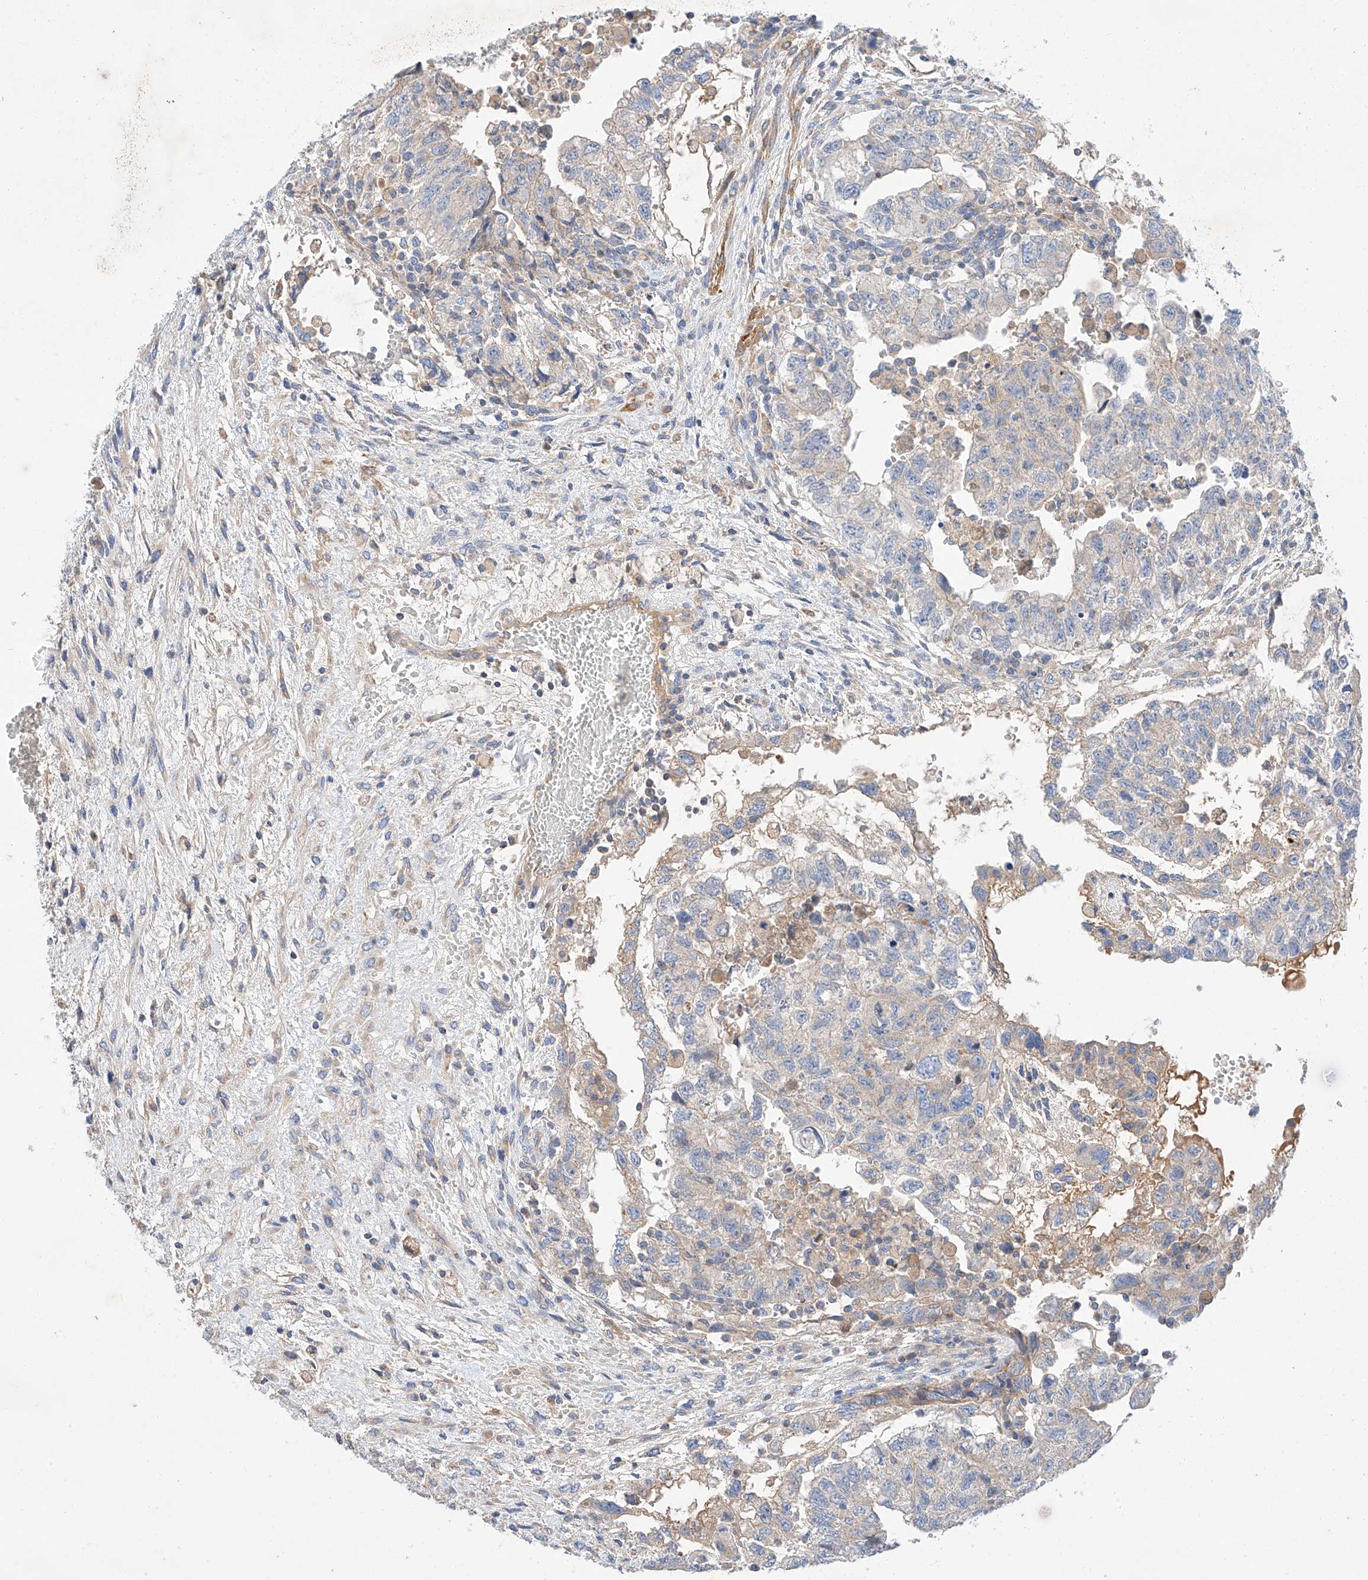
{"staining": {"intensity": "weak", "quantity": "<25%", "location": "cytoplasmic/membranous"}, "tissue": "testis cancer", "cell_type": "Tumor cells", "image_type": "cancer", "snomed": [{"axis": "morphology", "description": "Carcinoma, Embryonal, NOS"}, {"axis": "topography", "description": "Testis"}], "caption": "Protein analysis of embryonal carcinoma (testis) exhibits no significant expression in tumor cells. (DAB (3,3'-diaminobenzidine) immunohistochemistry (IHC) visualized using brightfield microscopy, high magnification).", "gene": "C6orf118", "patient": {"sex": "male", "age": 36}}